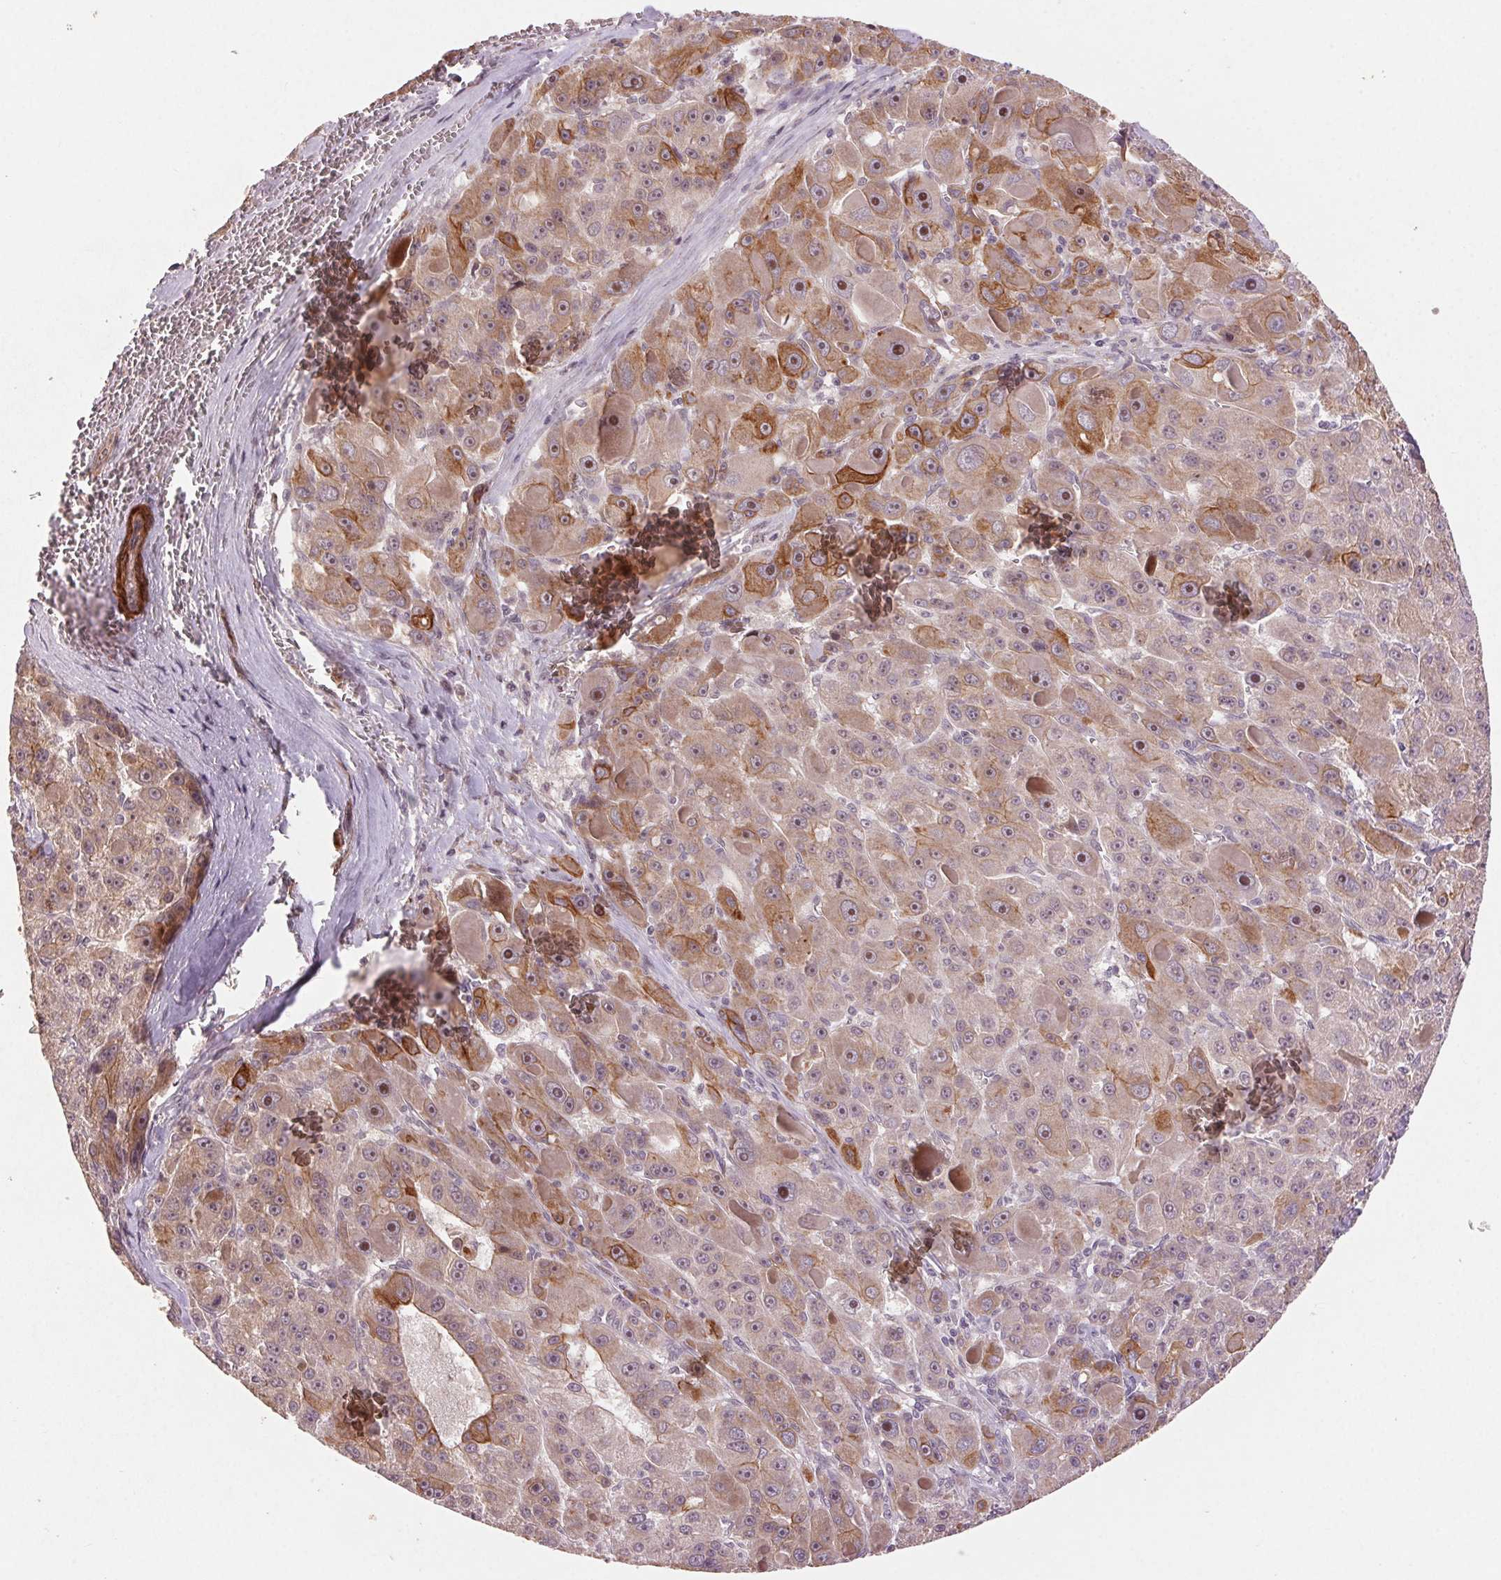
{"staining": {"intensity": "moderate", "quantity": "25%-75%", "location": "cytoplasmic/membranous,nuclear"}, "tissue": "liver cancer", "cell_type": "Tumor cells", "image_type": "cancer", "snomed": [{"axis": "morphology", "description": "Carcinoma, Hepatocellular, NOS"}, {"axis": "topography", "description": "Liver"}], "caption": "This is an image of IHC staining of liver hepatocellular carcinoma, which shows moderate expression in the cytoplasmic/membranous and nuclear of tumor cells.", "gene": "SMLR1", "patient": {"sex": "male", "age": 76}}